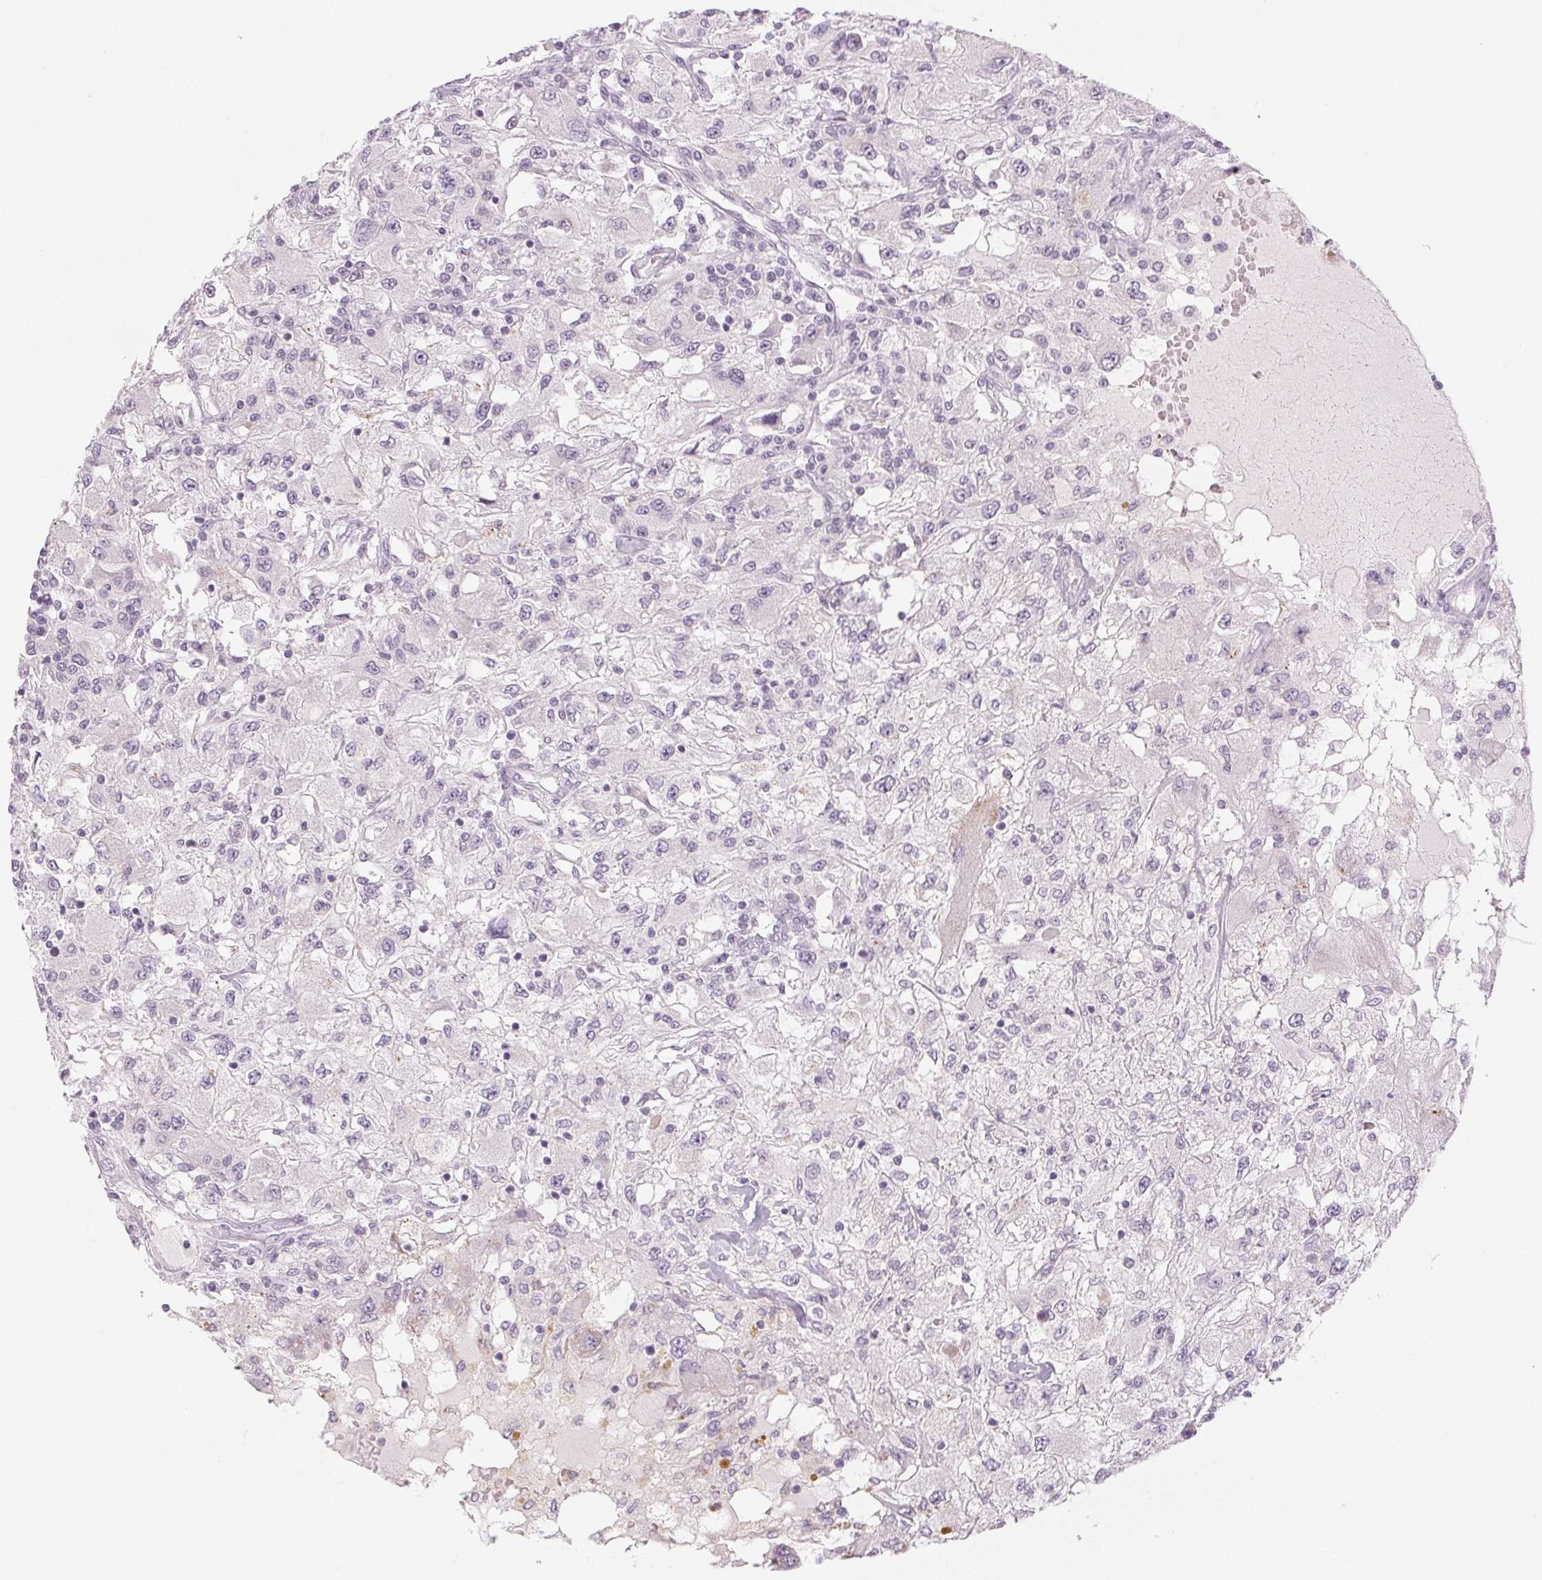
{"staining": {"intensity": "negative", "quantity": "none", "location": "none"}, "tissue": "renal cancer", "cell_type": "Tumor cells", "image_type": "cancer", "snomed": [{"axis": "morphology", "description": "Adenocarcinoma, NOS"}, {"axis": "topography", "description": "Kidney"}], "caption": "IHC of human renal cancer reveals no positivity in tumor cells.", "gene": "EHHADH", "patient": {"sex": "female", "age": 67}}